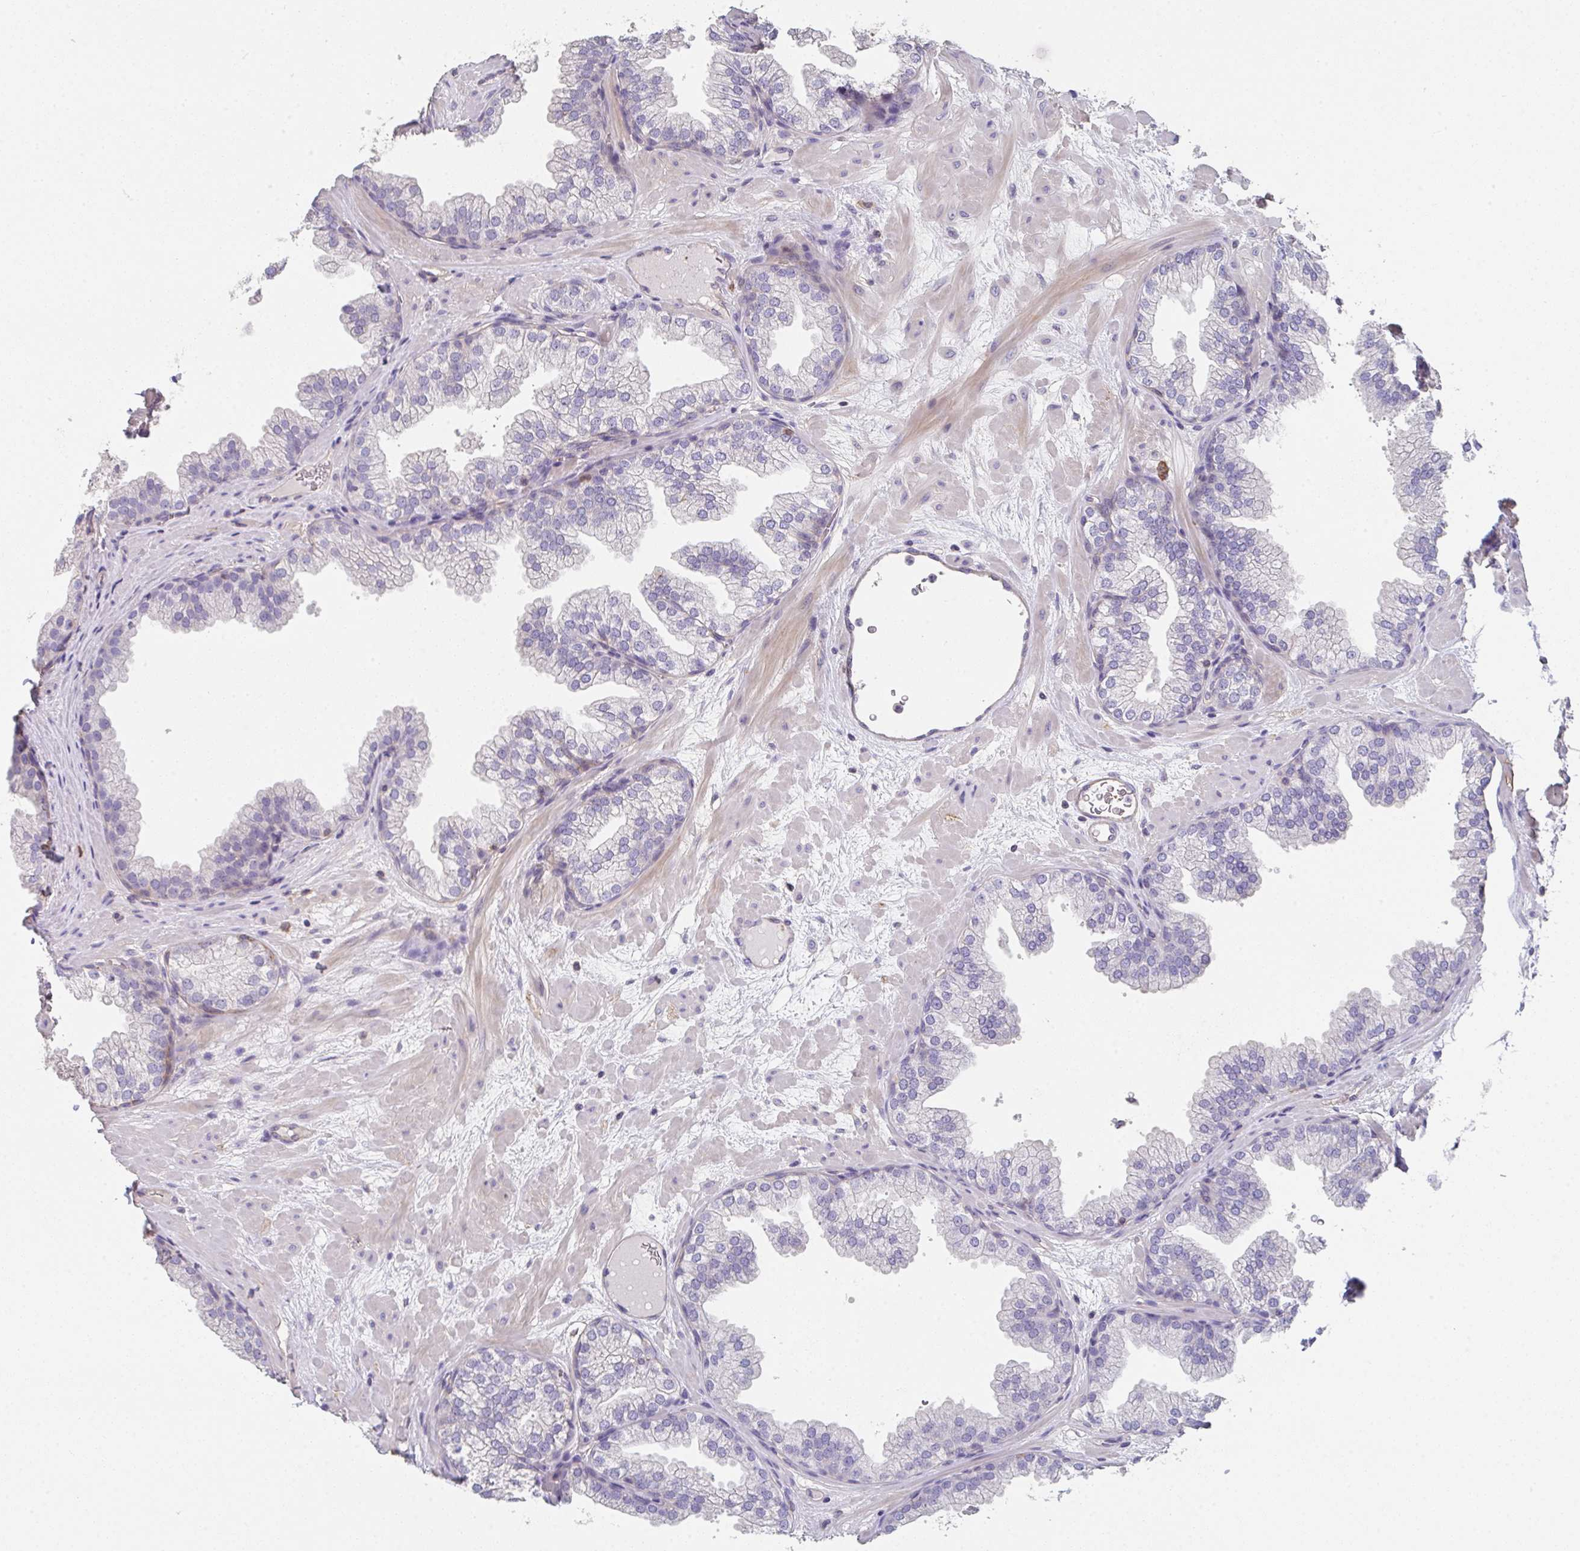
{"staining": {"intensity": "negative", "quantity": "none", "location": "none"}, "tissue": "prostate", "cell_type": "Glandular cells", "image_type": "normal", "snomed": [{"axis": "morphology", "description": "Normal tissue, NOS"}, {"axis": "topography", "description": "Prostate"}], "caption": "The immunohistochemistry (IHC) photomicrograph has no significant expression in glandular cells of prostate.", "gene": "DBN1", "patient": {"sex": "male", "age": 37}}